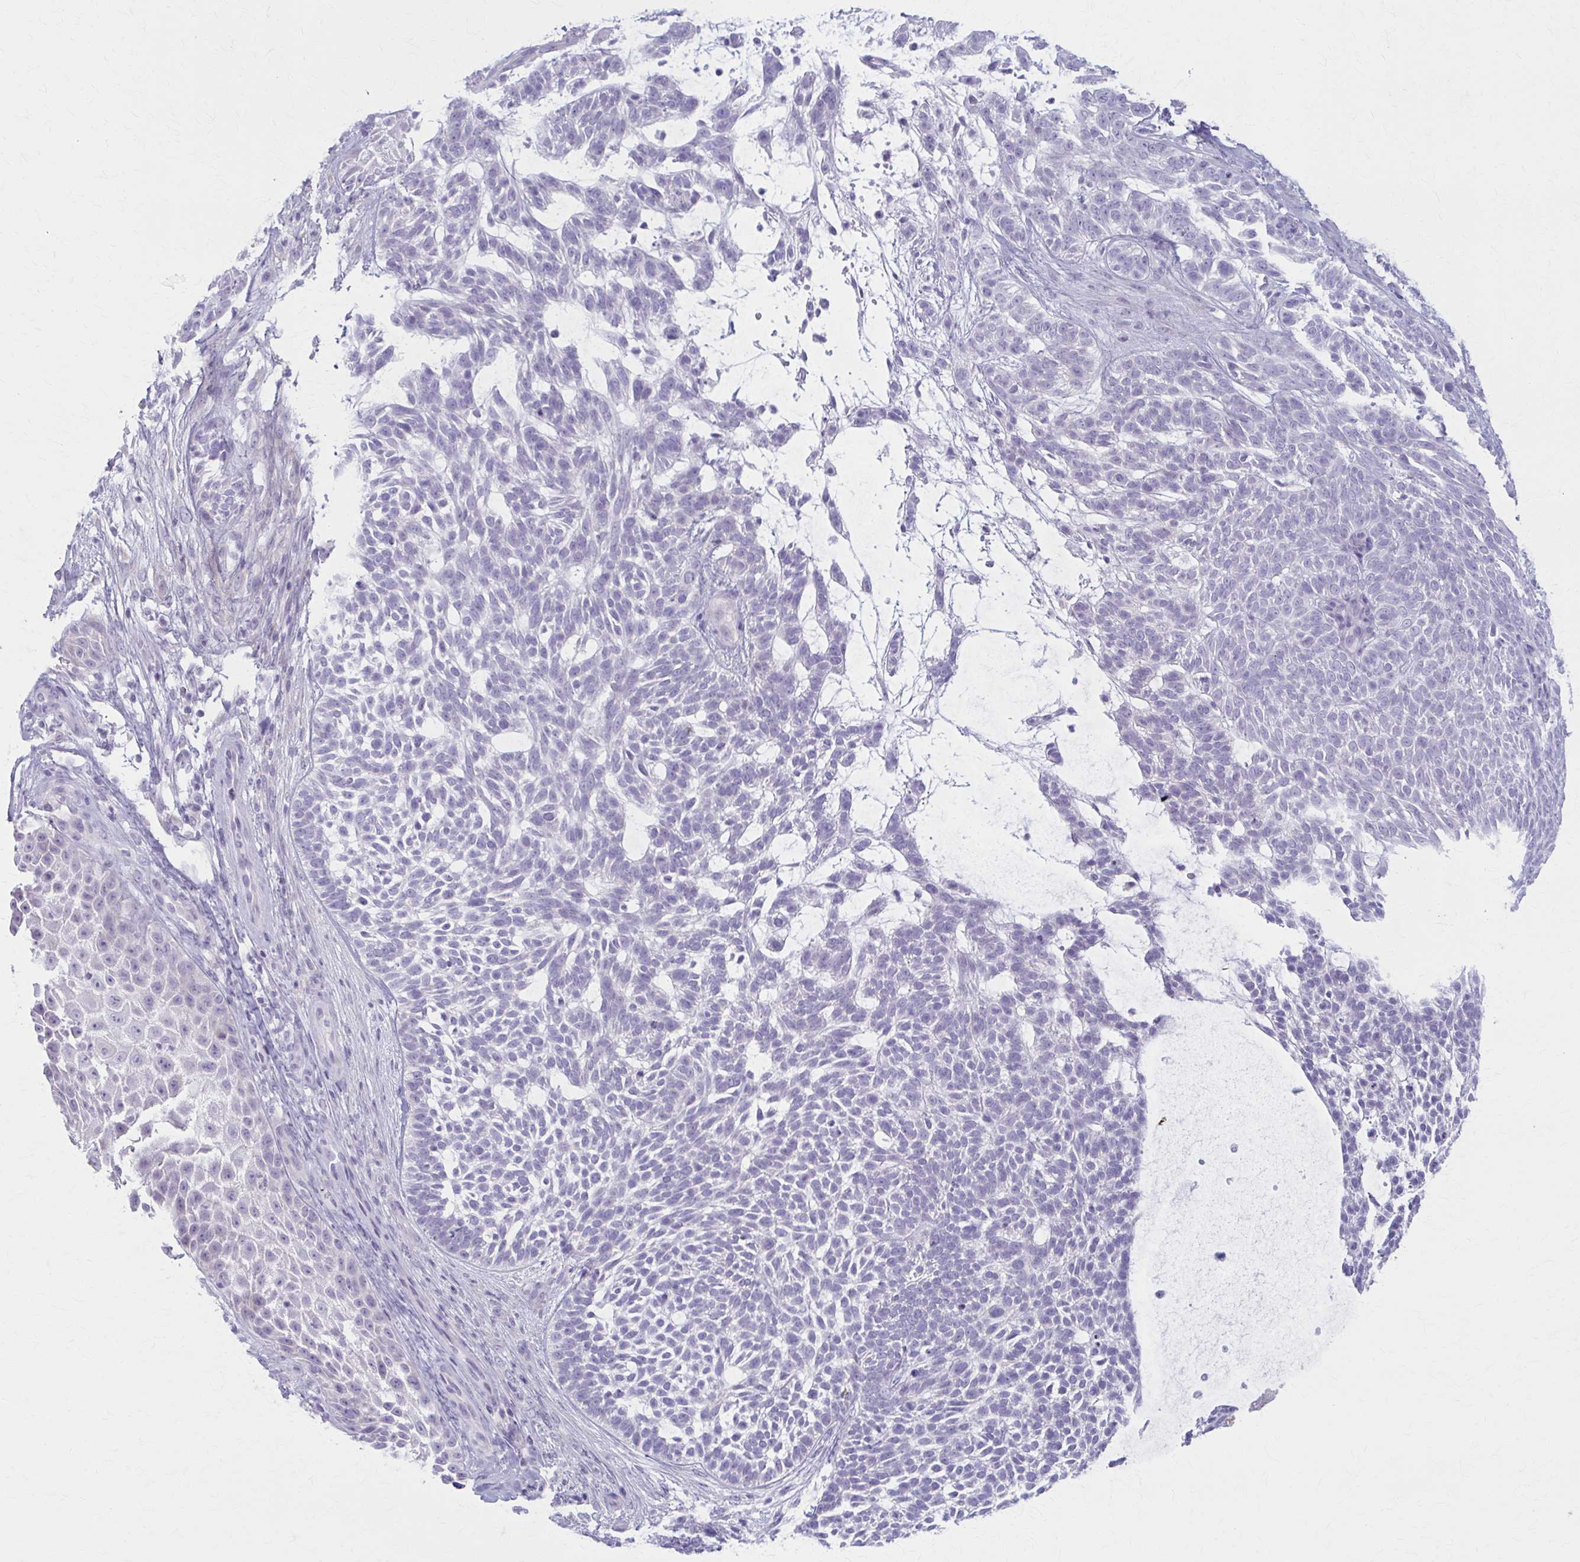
{"staining": {"intensity": "negative", "quantity": "none", "location": "none"}, "tissue": "skin cancer", "cell_type": "Tumor cells", "image_type": "cancer", "snomed": [{"axis": "morphology", "description": "Basal cell carcinoma"}, {"axis": "topography", "description": "Skin"}, {"axis": "topography", "description": "Skin, foot"}], "caption": "High magnification brightfield microscopy of basal cell carcinoma (skin) stained with DAB (brown) and counterstained with hematoxylin (blue): tumor cells show no significant positivity.", "gene": "LDLRAP1", "patient": {"sex": "female", "age": 77}}